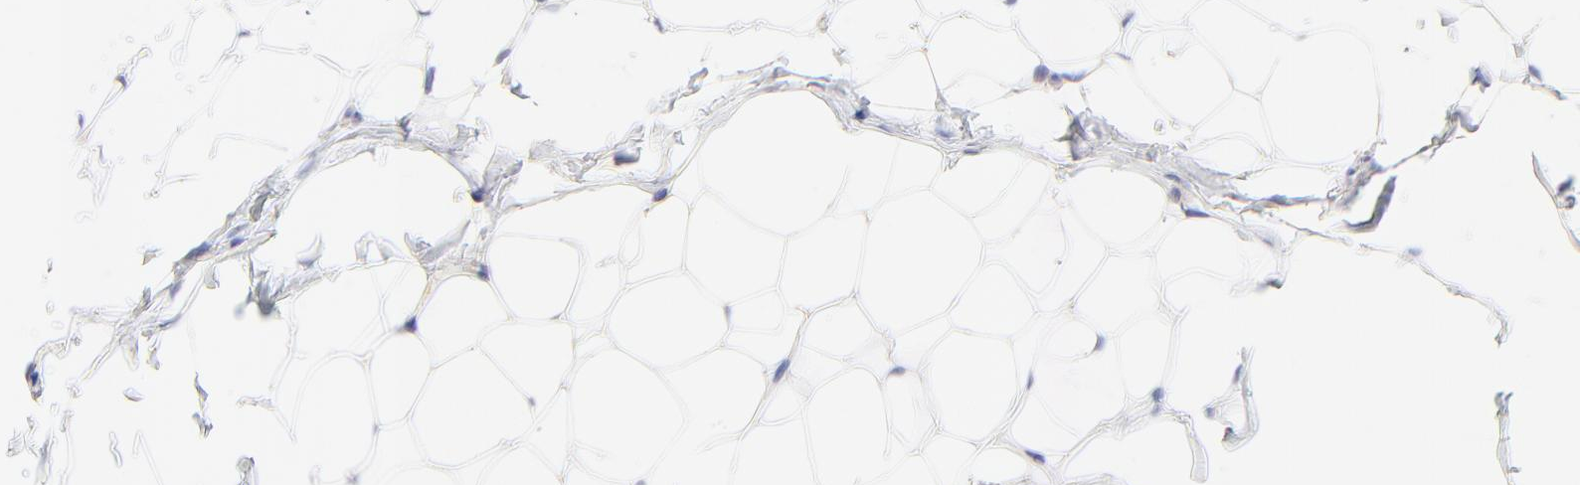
{"staining": {"intensity": "negative", "quantity": "none", "location": "none"}, "tissue": "adipose tissue", "cell_type": "Adipocytes", "image_type": "normal", "snomed": [{"axis": "morphology", "description": "Normal tissue, NOS"}, {"axis": "topography", "description": "Soft tissue"}], "caption": "Histopathology image shows no protein expression in adipocytes of normal adipose tissue.", "gene": "AFF2", "patient": {"sex": "male", "age": 26}}